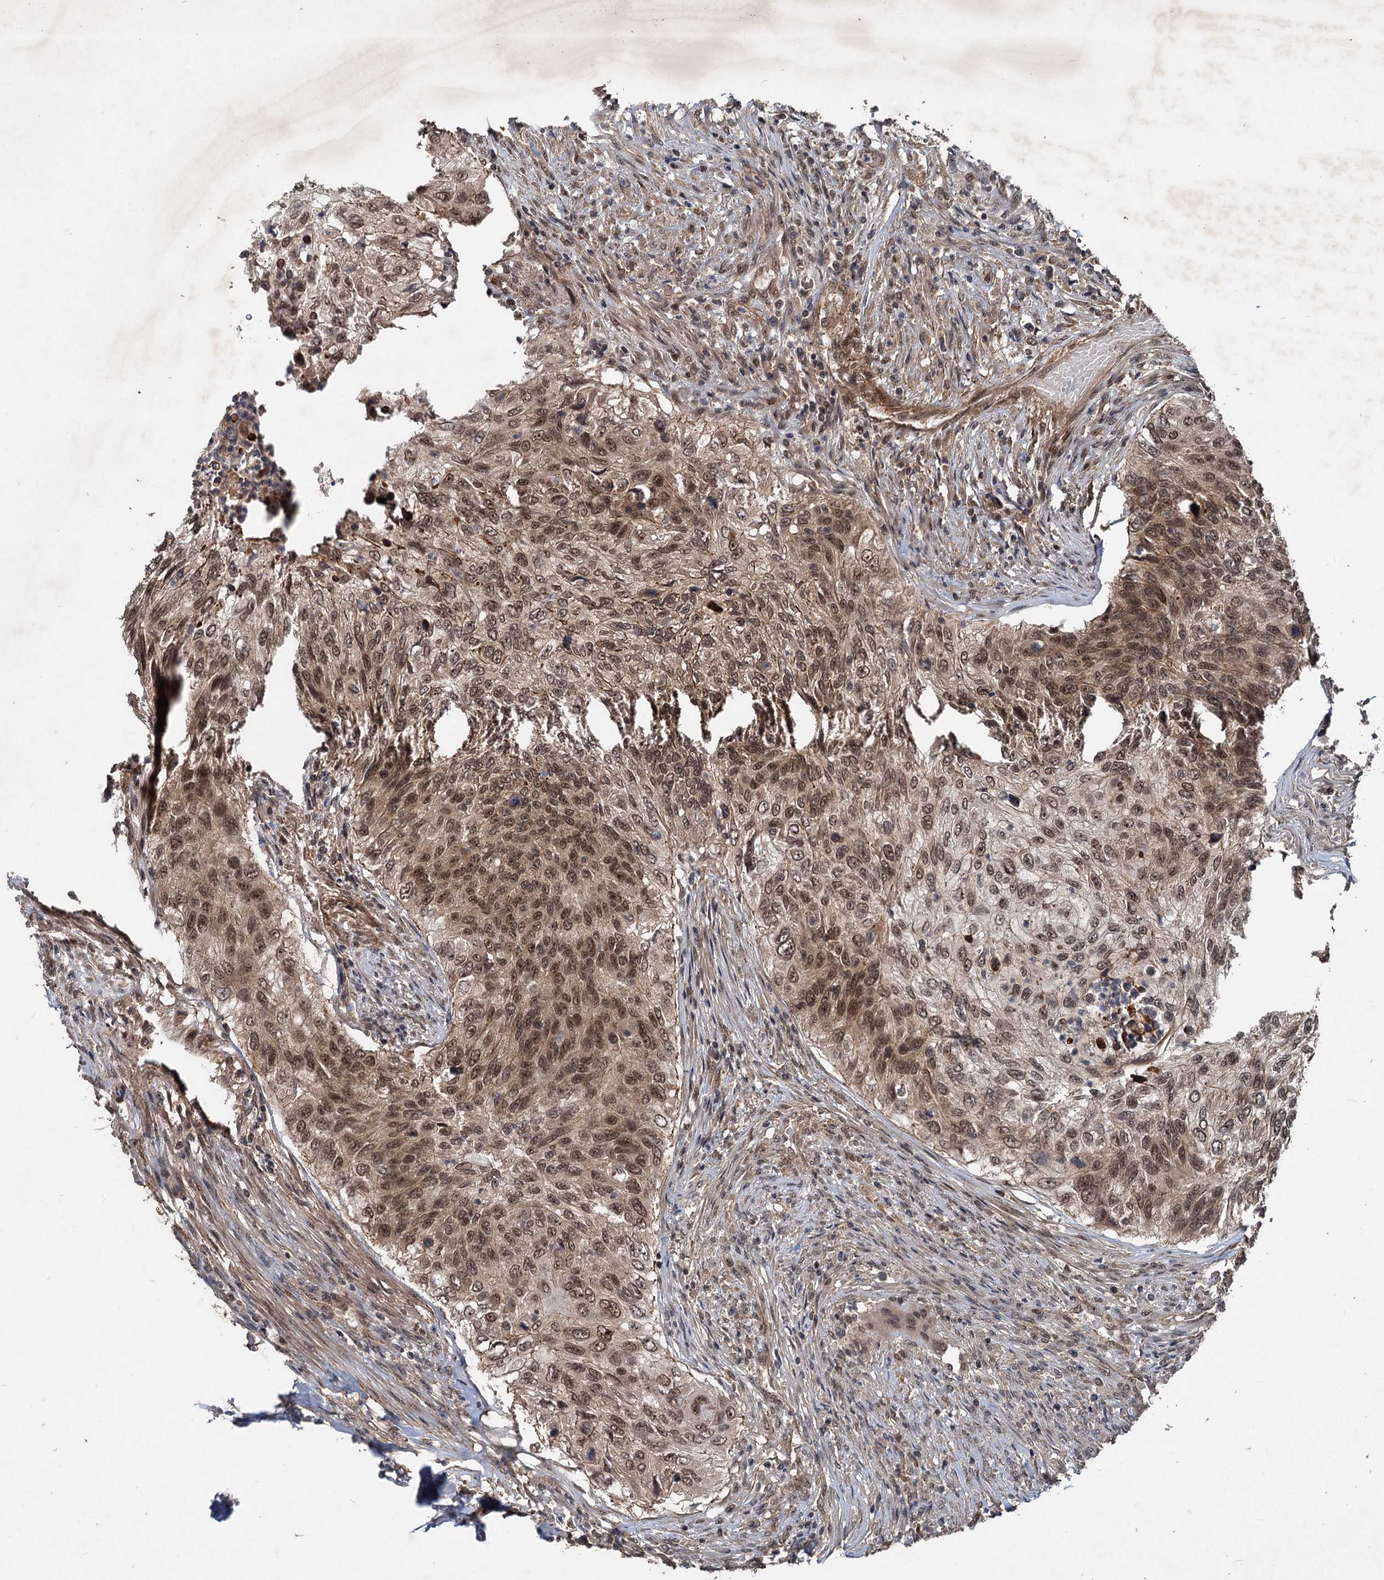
{"staining": {"intensity": "moderate", "quantity": ">75%", "location": "nuclear"}, "tissue": "urothelial cancer", "cell_type": "Tumor cells", "image_type": "cancer", "snomed": [{"axis": "morphology", "description": "Urothelial carcinoma, High grade"}, {"axis": "topography", "description": "Urinary bladder"}], "caption": "Immunohistochemistry (IHC) histopathology image of human urothelial cancer stained for a protein (brown), which exhibits medium levels of moderate nuclear expression in about >75% of tumor cells.", "gene": "RITA1", "patient": {"sex": "female", "age": 60}}